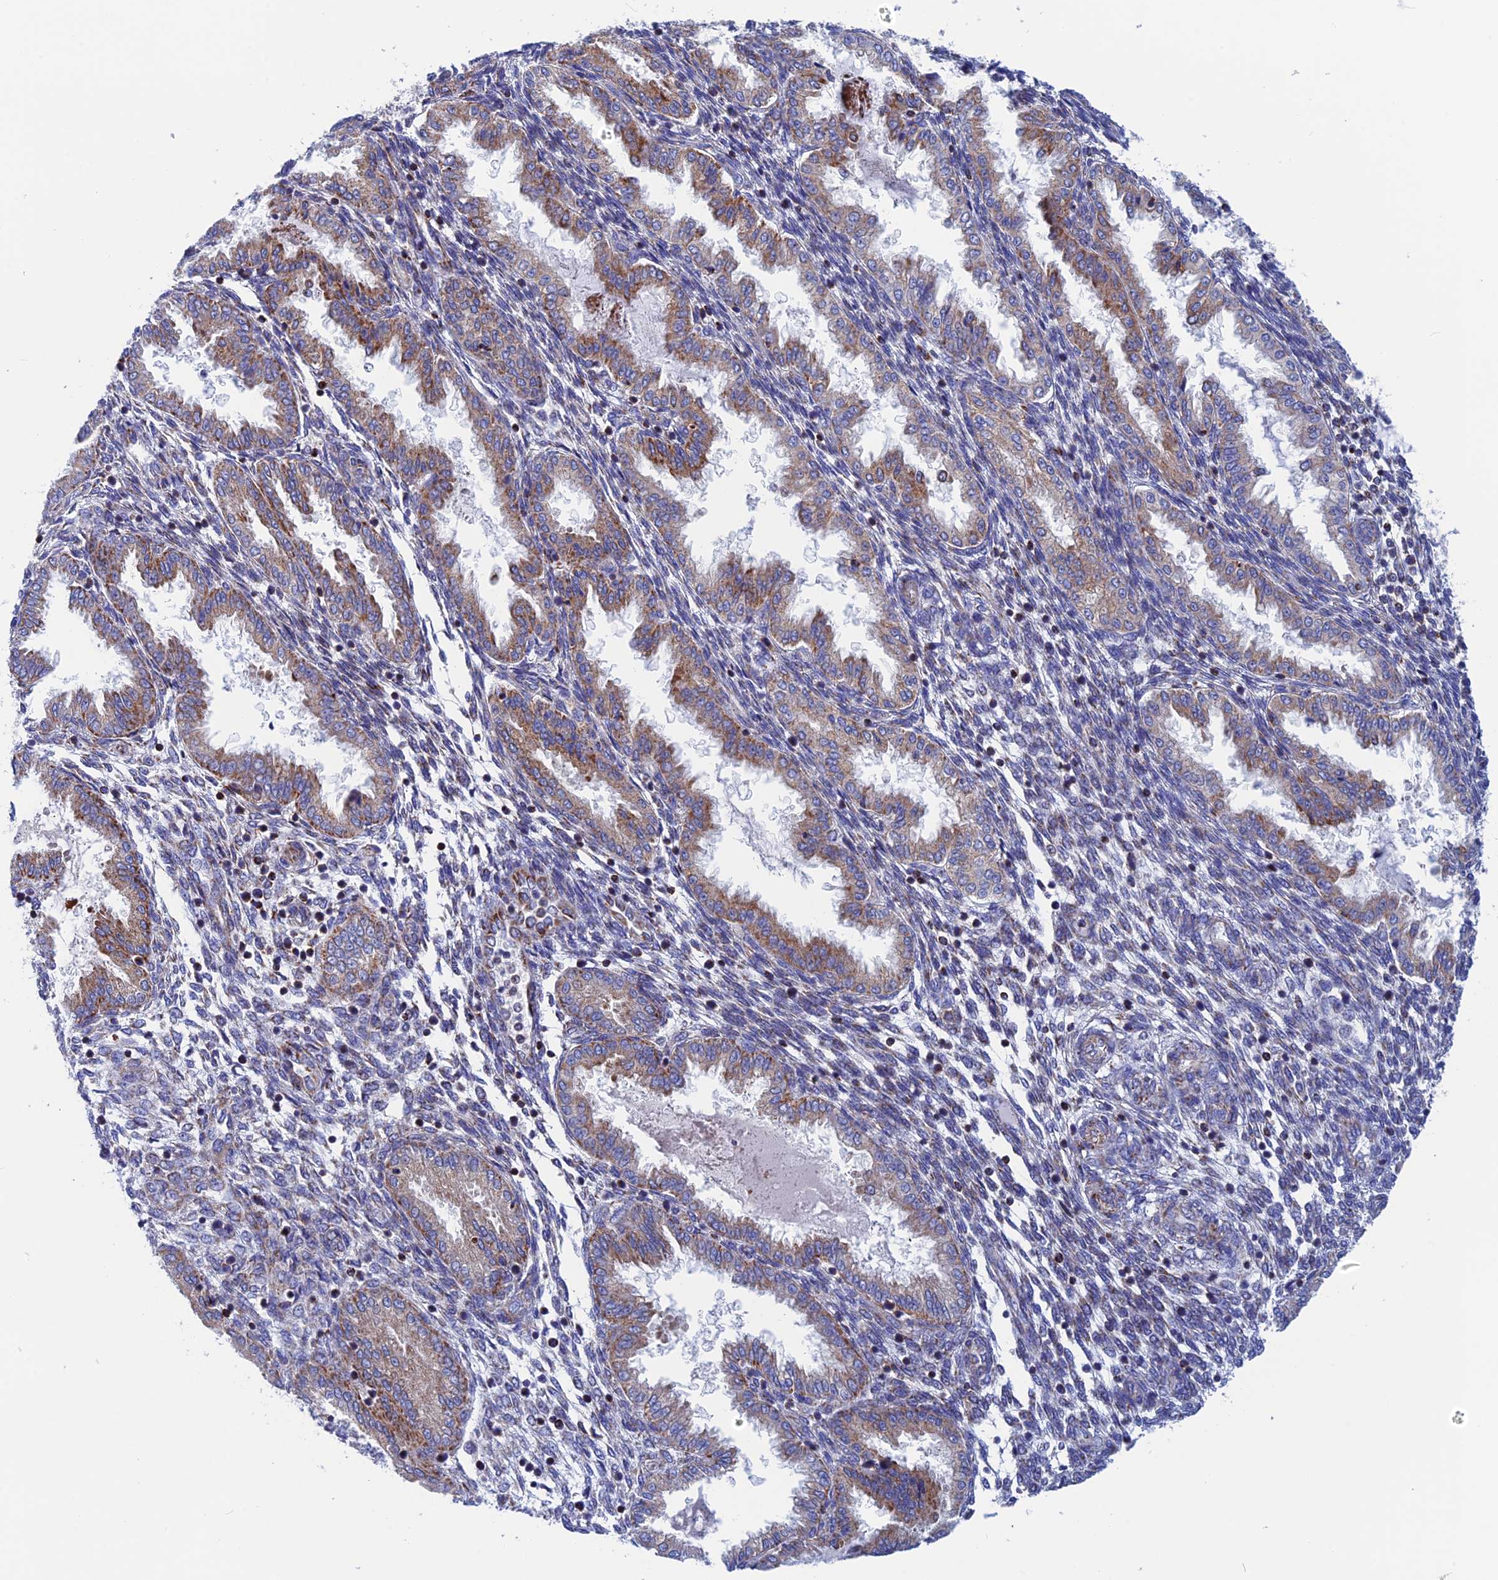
{"staining": {"intensity": "negative", "quantity": "none", "location": "none"}, "tissue": "endometrium", "cell_type": "Cells in endometrial stroma", "image_type": "normal", "snomed": [{"axis": "morphology", "description": "Normal tissue, NOS"}, {"axis": "topography", "description": "Endometrium"}], "caption": "An IHC image of benign endometrium is shown. There is no staining in cells in endometrial stroma of endometrium. (IHC, brightfield microscopy, high magnification).", "gene": "WDR83", "patient": {"sex": "female", "age": 33}}